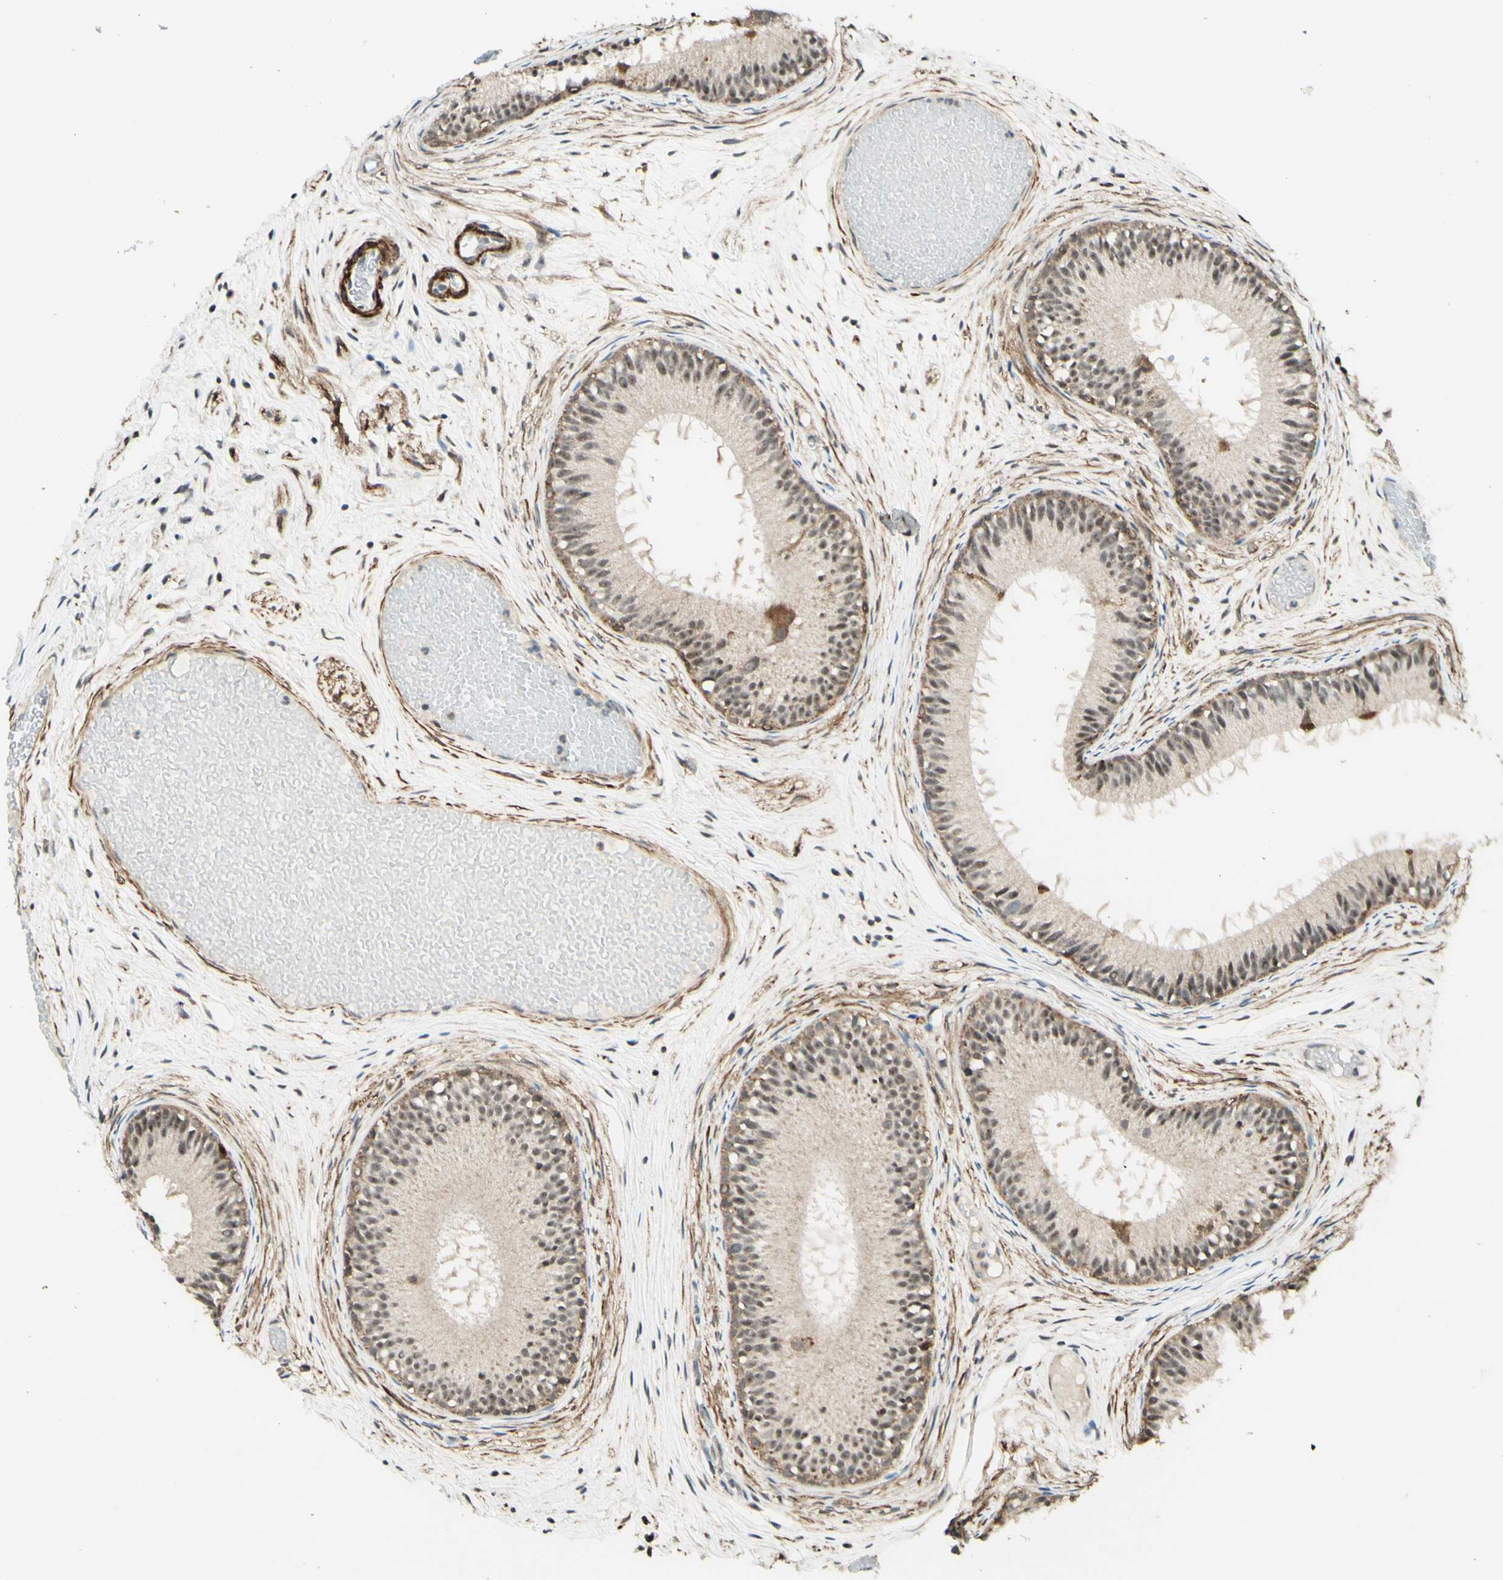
{"staining": {"intensity": "moderate", "quantity": ">75%", "location": "cytoplasmic/membranous"}, "tissue": "epididymis", "cell_type": "Glandular cells", "image_type": "normal", "snomed": [{"axis": "morphology", "description": "Normal tissue, NOS"}, {"axis": "morphology", "description": "Atrophy, NOS"}, {"axis": "topography", "description": "Testis"}, {"axis": "topography", "description": "Epididymis"}], "caption": "Immunohistochemistry (IHC) of unremarkable epididymis reveals medium levels of moderate cytoplasmic/membranous staining in about >75% of glandular cells.", "gene": "DHRS3", "patient": {"sex": "male", "age": 18}}